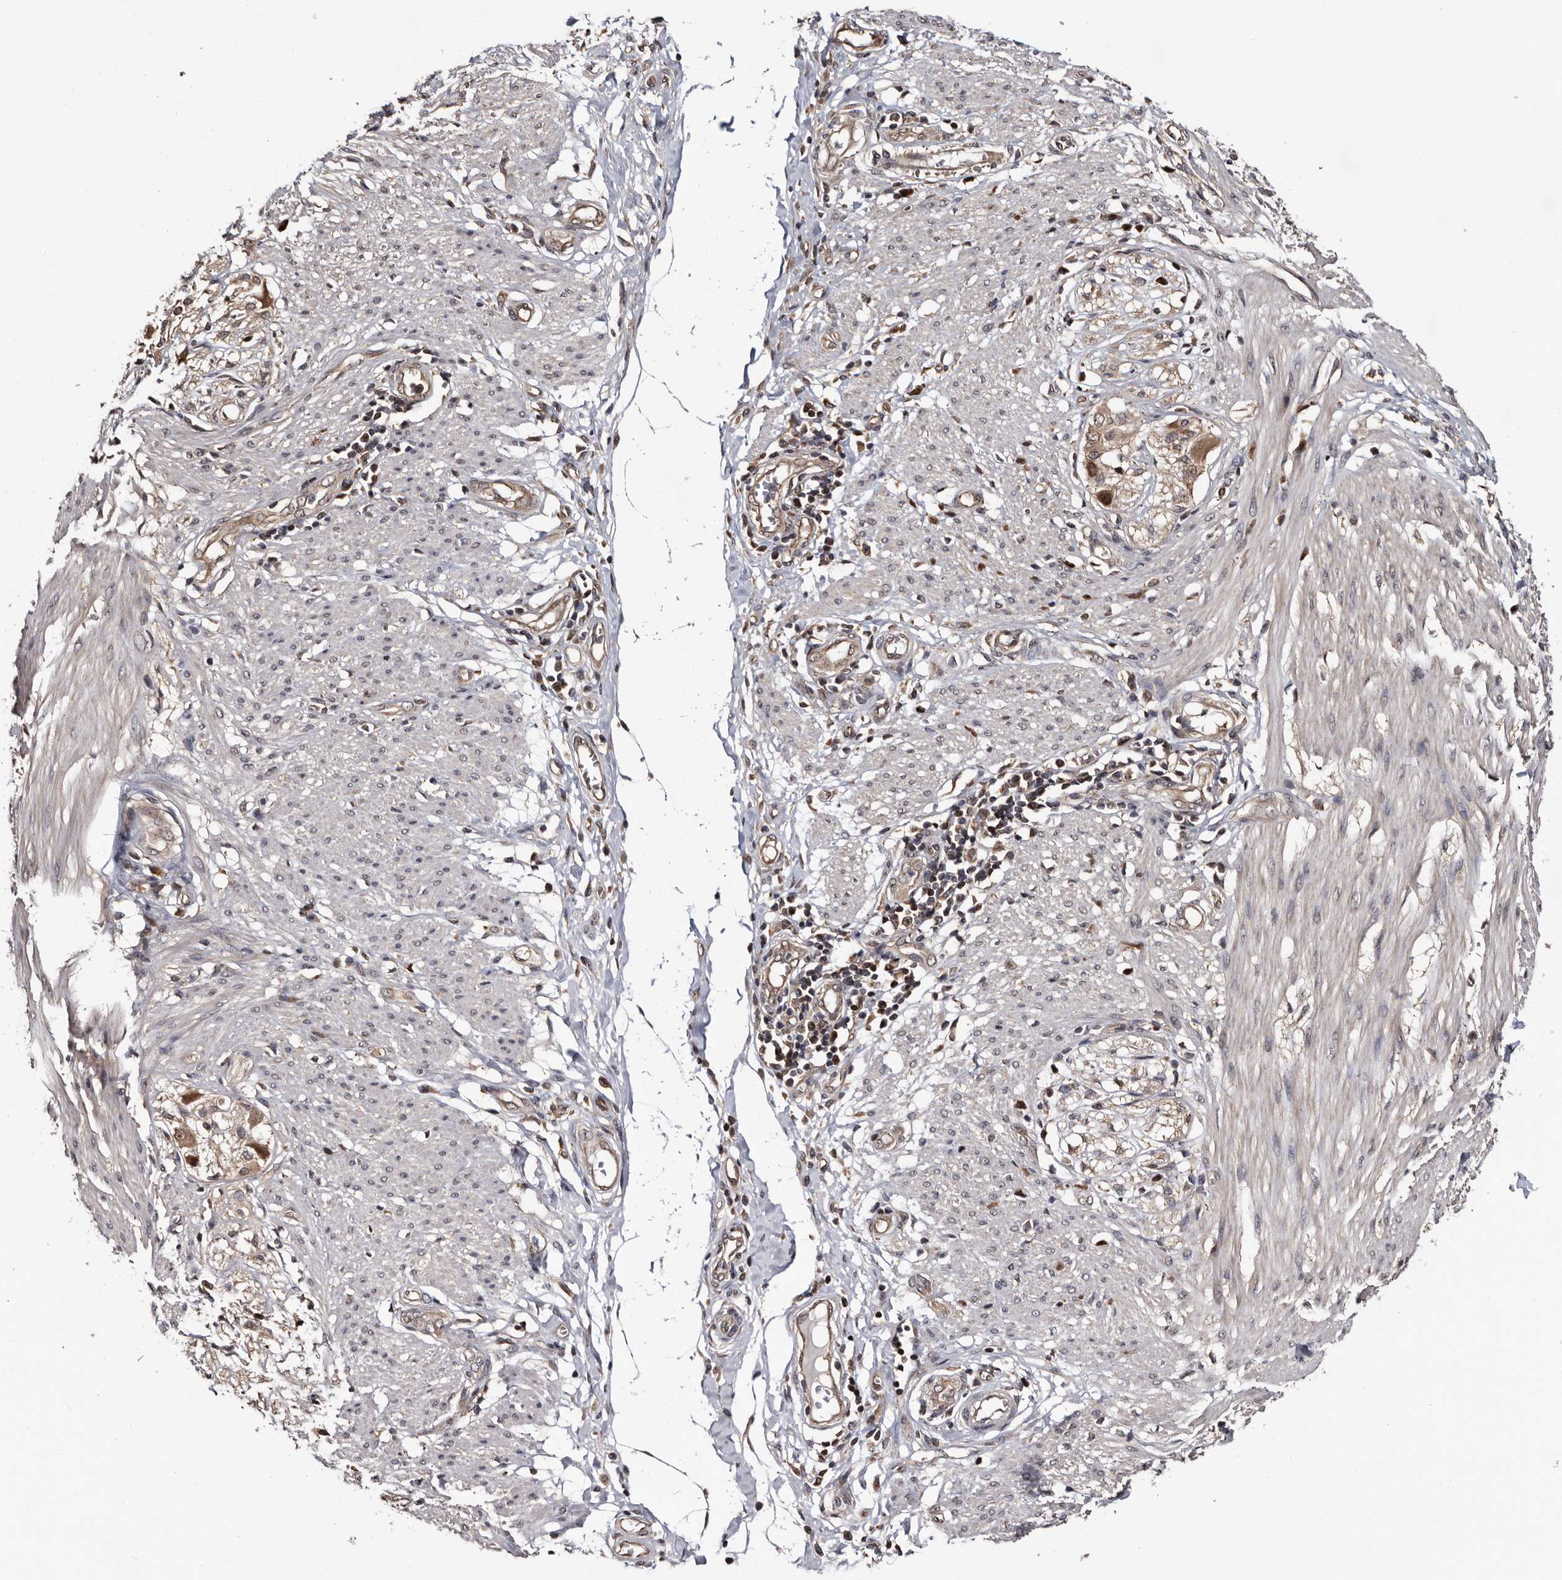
{"staining": {"intensity": "weak", "quantity": "25%-75%", "location": "cytoplasmic/membranous"}, "tissue": "smooth muscle", "cell_type": "Smooth muscle cells", "image_type": "normal", "snomed": [{"axis": "morphology", "description": "Normal tissue, NOS"}, {"axis": "morphology", "description": "Adenocarcinoma, NOS"}, {"axis": "topography", "description": "Colon"}, {"axis": "topography", "description": "Peripheral nerve tissue"}], "caption": "Smooth muscle cells reveal low levels of weak cytoplasmic/membranous positivity in approximately 25%-75% of cells in benign human smooth muscle.", "gene": "TTI2", "patient": {"sex": "male", "age": 14}}